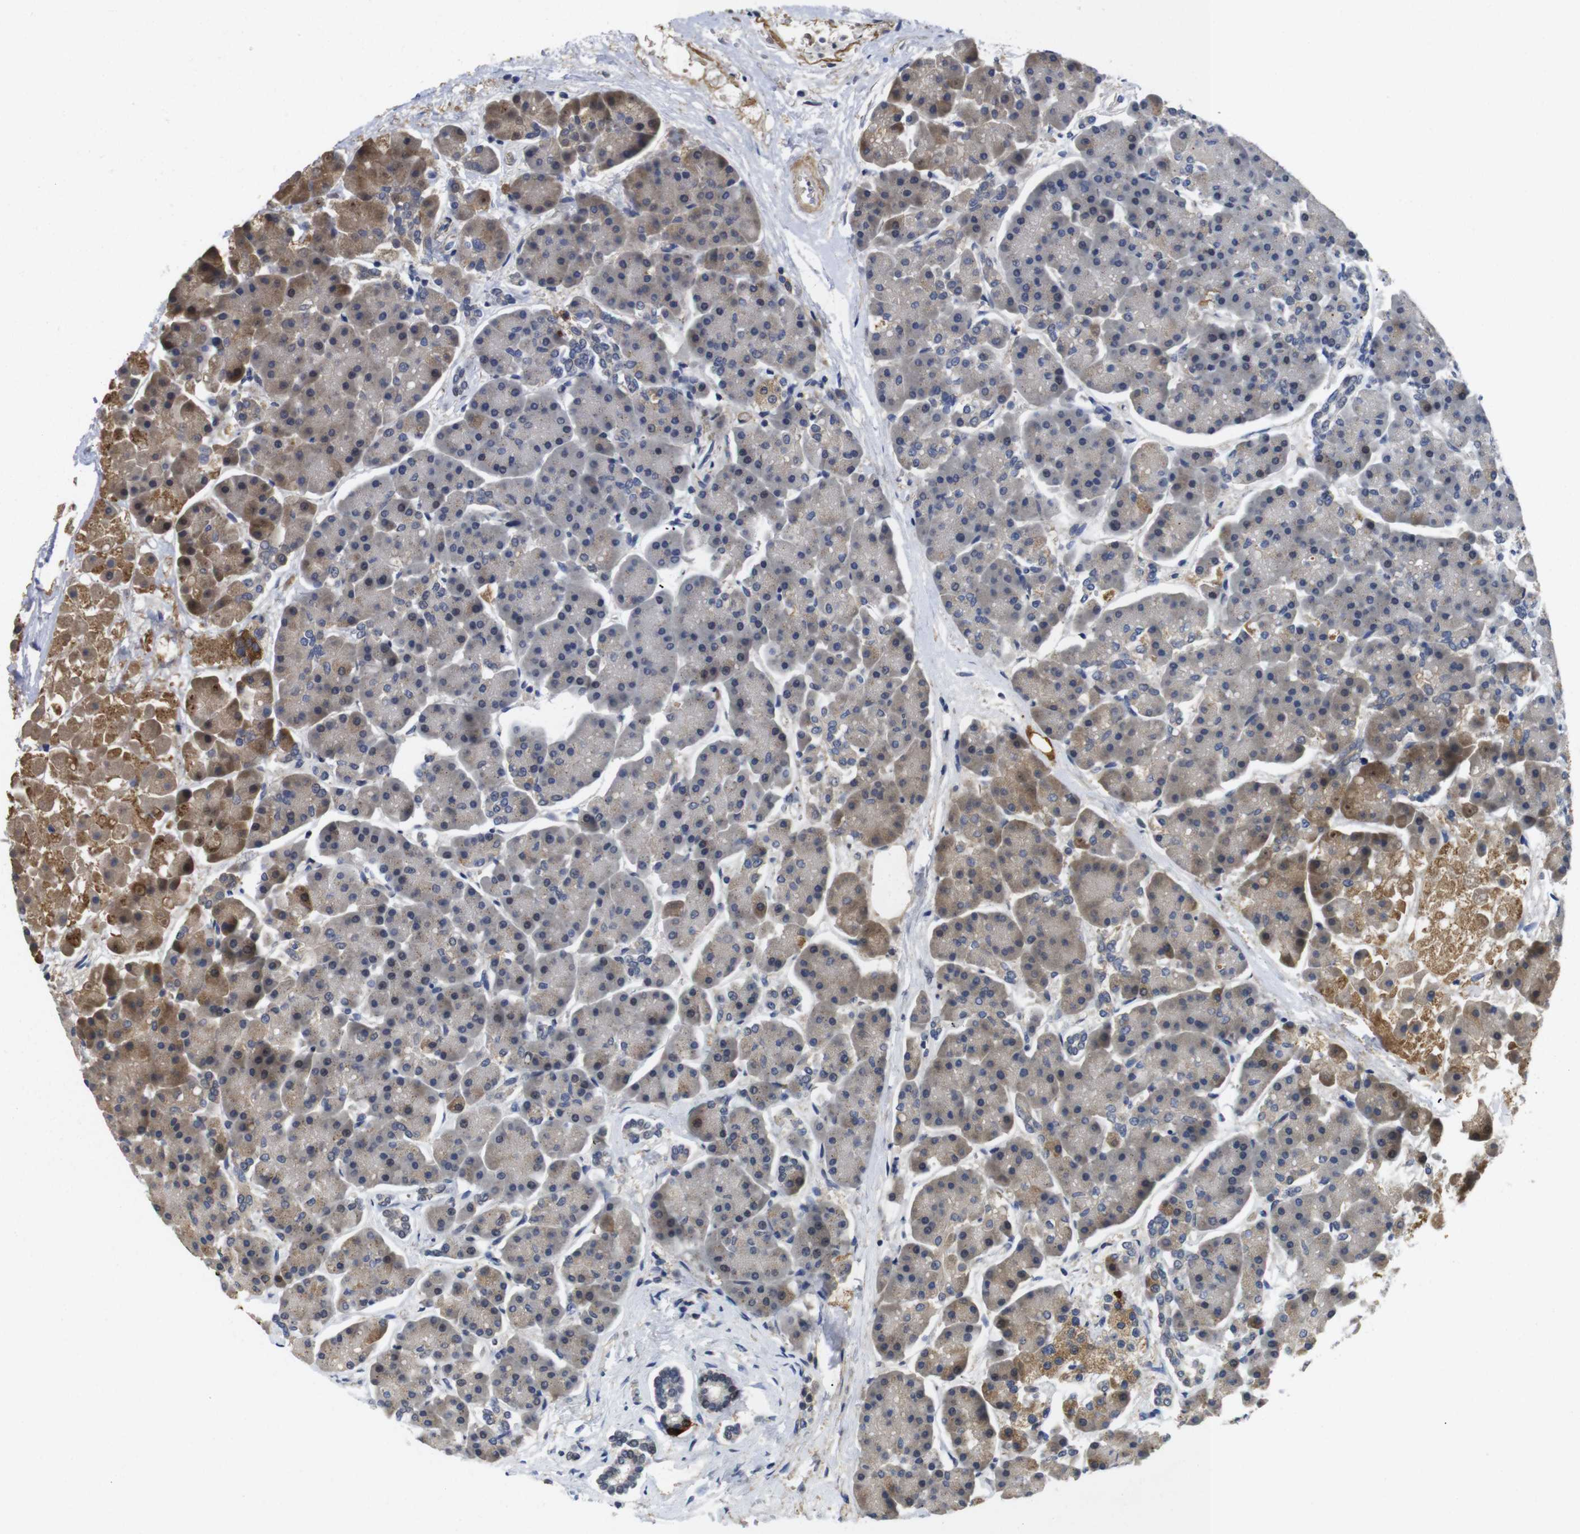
{"staining": {"intensity": "moderate", "quantity": "<25%", "location": "cytoplasmic/membranous"}, "tissue": "pancreas", "cell_type": "Exocrine glandular cells", "image_type": "normal", "snomed": [{"axis": "morphology", "description": "Normal tissue, NOS"}, {"axis": "topography", "description": "Pancreas"}], "caption": "Immunohistochemistry (IHC) (DAB (3,3'-diaminobenzidine)) staining of unremarkable human pancreas displays moderate cytoplasmic/membranous protein expression in approximately <25% of exocrine glandular cells. The staining was performed using DAB, with brown indicating positive protein expression. Nuclei are stained blue with hematoxylin.", "gene": "FNTA", "patient": {"sex": "female", "age": 70}}